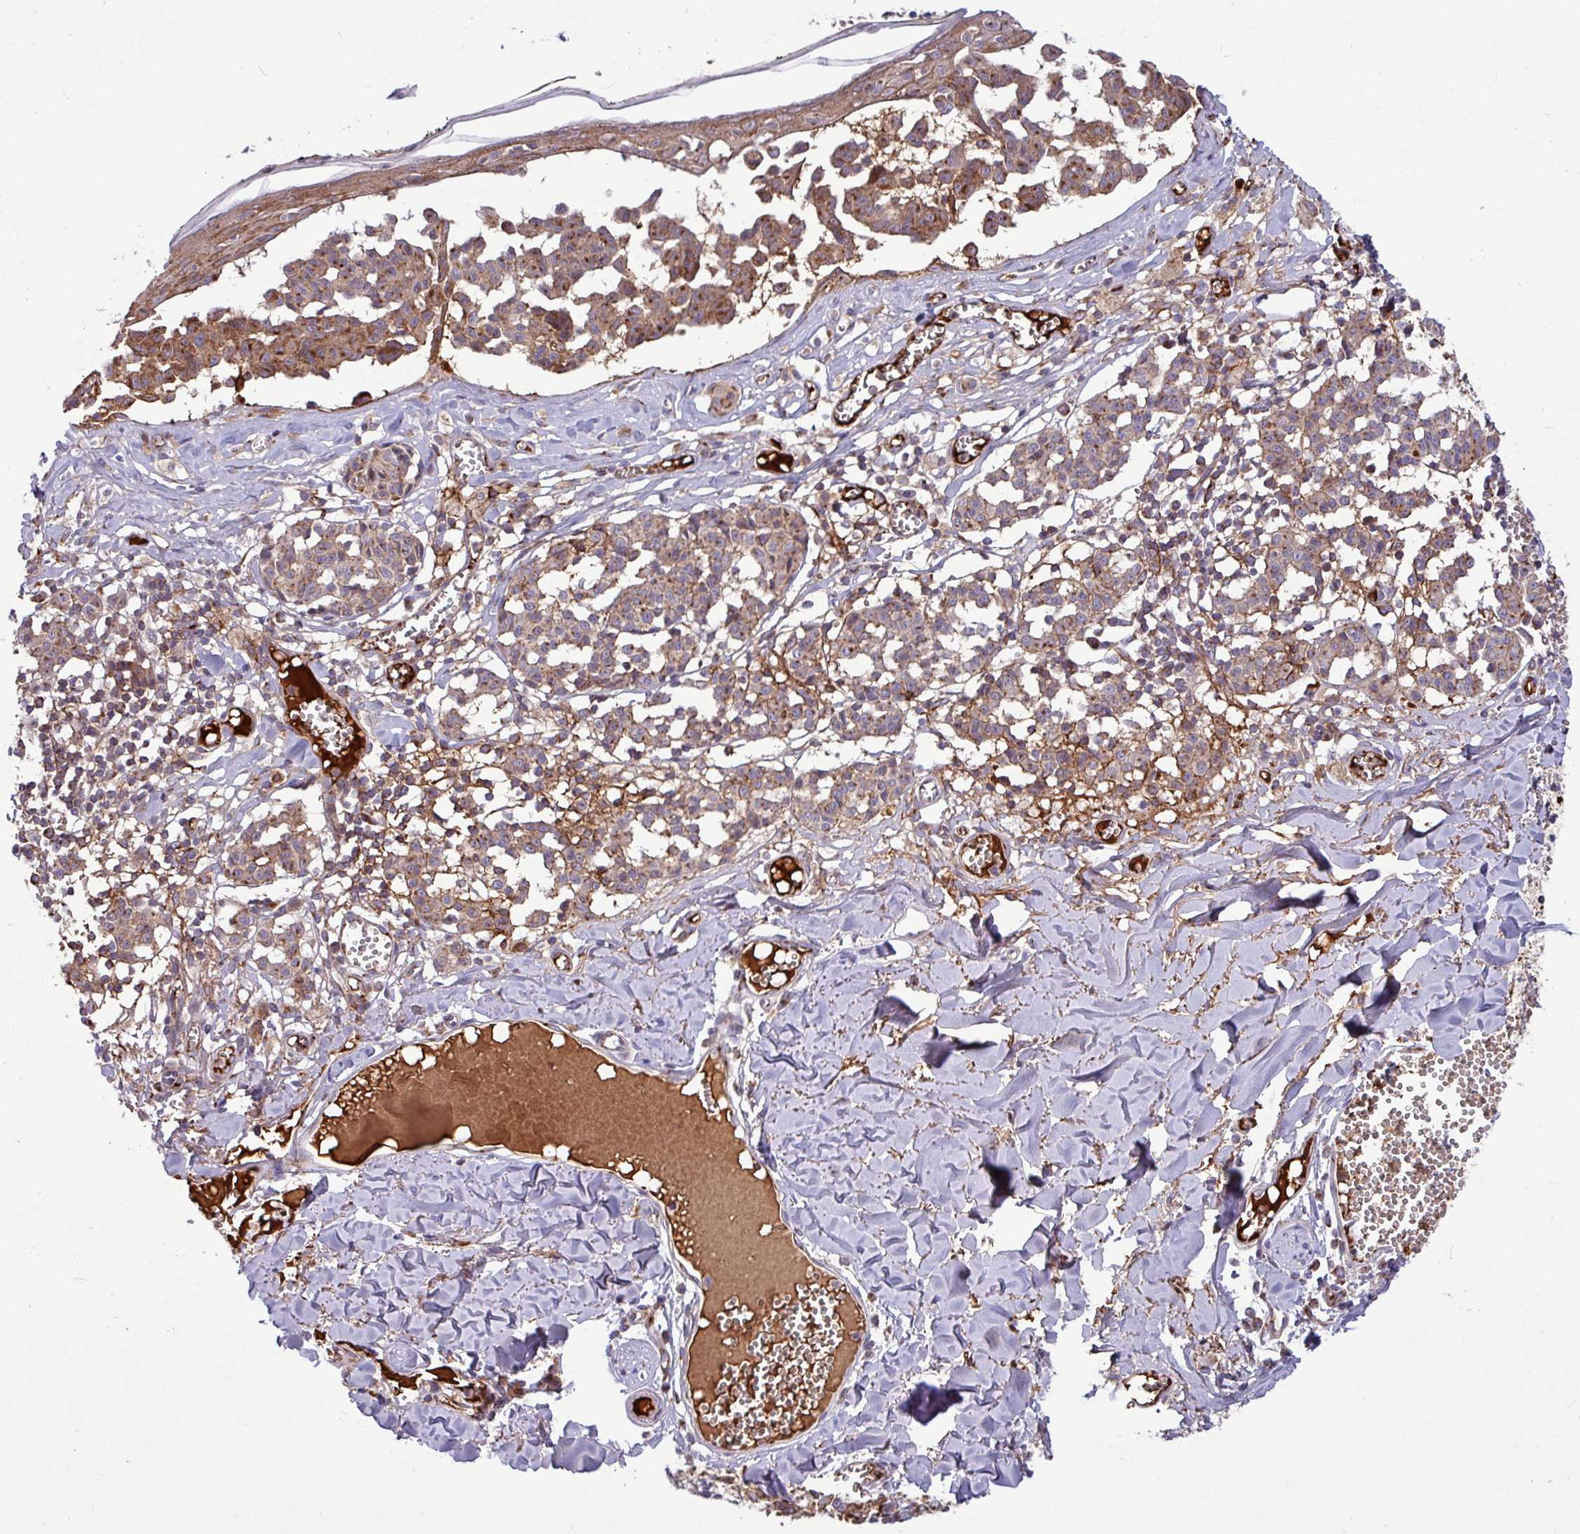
{"staining": {"intensity": "weak", "quantity": ">75%", "location": "cytoplasmic/membranous"}, "tissue": "melanoma", "cell_type": "Tumor cells", "image_type": "cancer", "snomed": [{"axis": "morphology", "description": "Malignant melanoma, NOS"}, {"axis": "topography", "description": "Skin"}], "caption": "Weak cytoplasmic/membranous staining for a protein is present in about >75% of tumor cells of malignant melanoma using IHC.", "gene": "LSM12", "patient": {"sex": "female", "age": 43}}